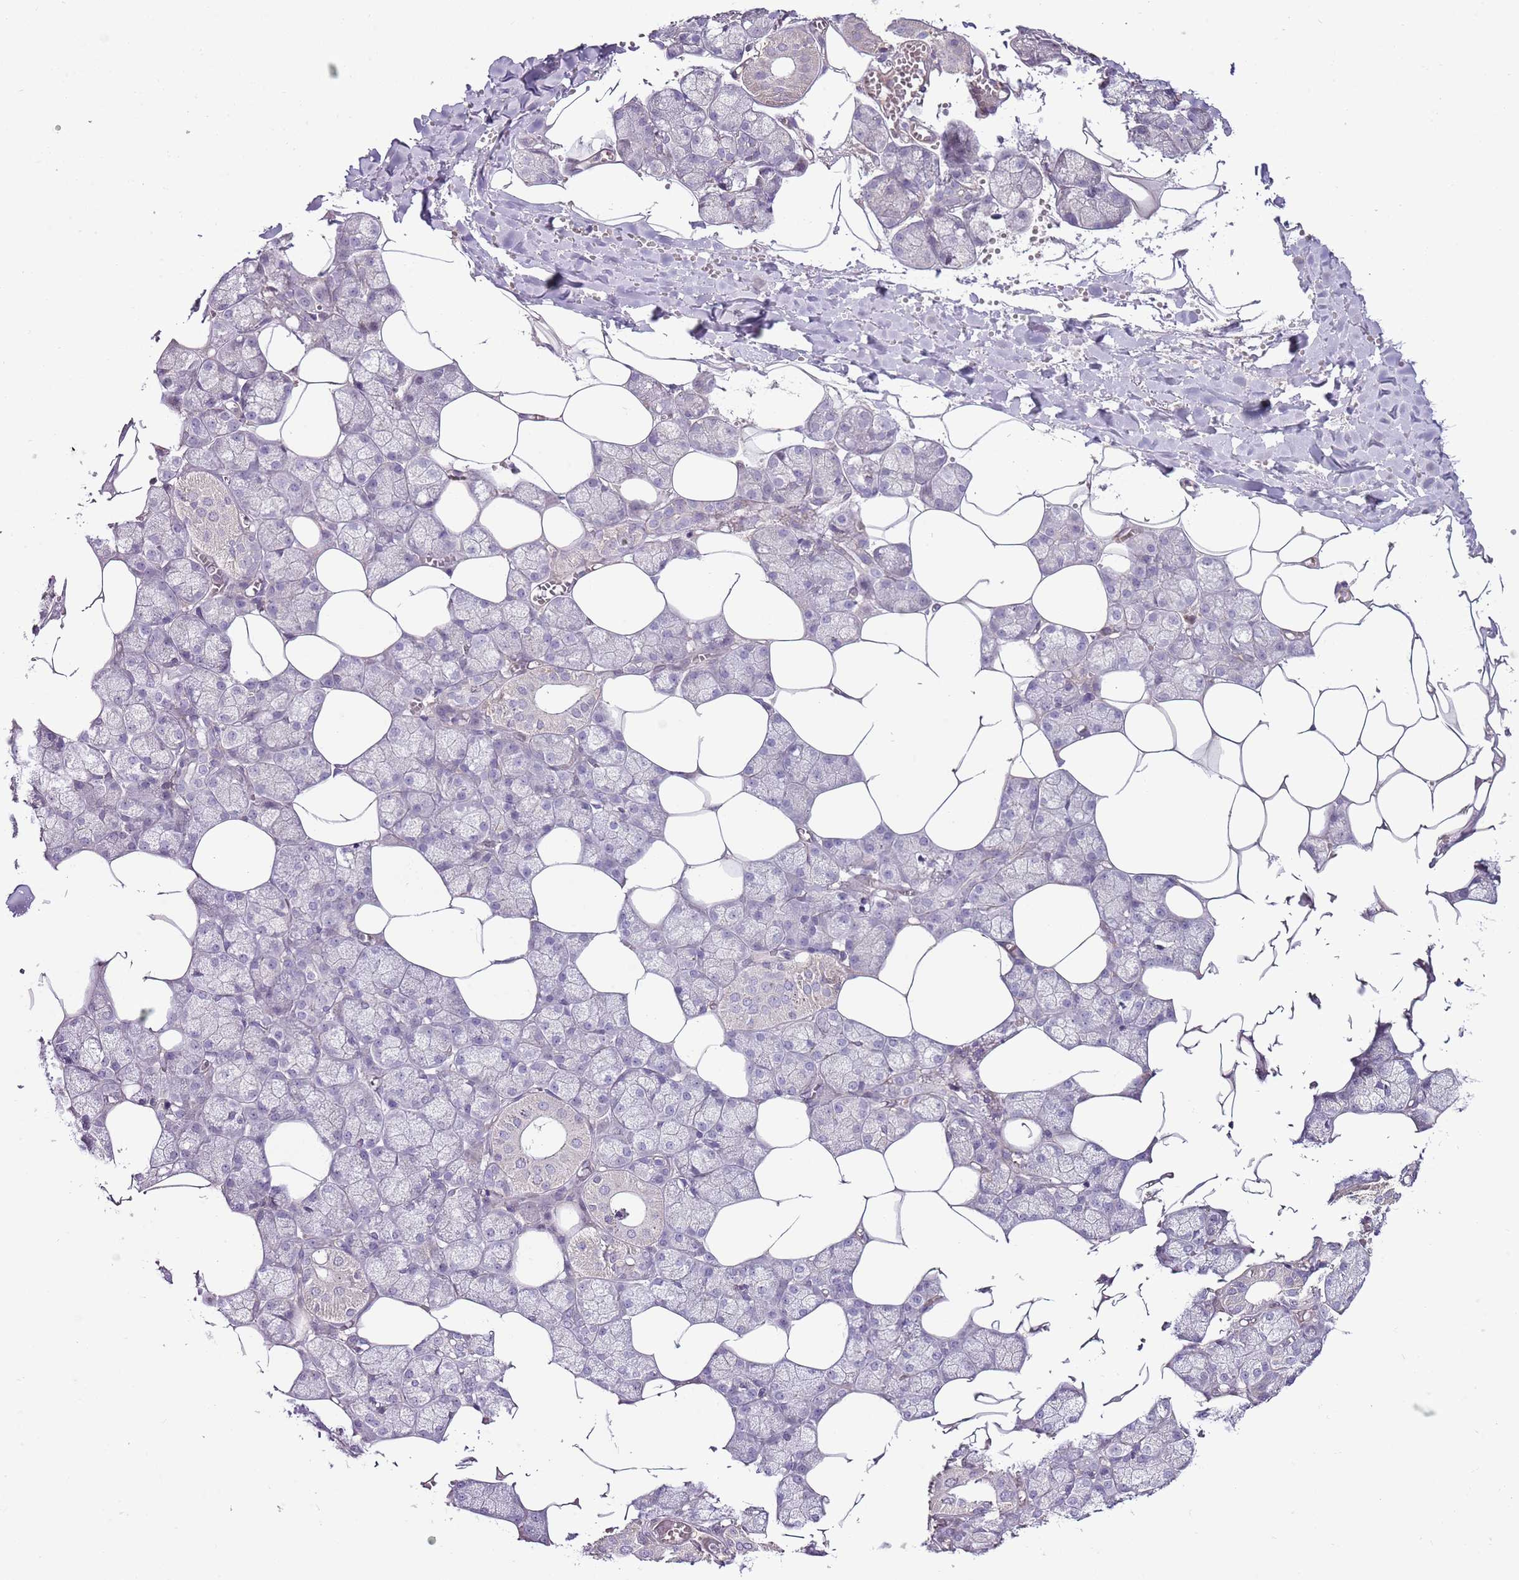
{"staining": {"intensity": "moderate", "quantity": "<25%", "location": "cytoplasmic/membranous"}, "tissue": "salivary gland", "cell_type": "Glandular cells", "image_type": "normal", "snomed": [{"axis": "morphology", "description": "Normal tissue, NOS"}, {"axis": "topography", "description": "Salivary gland"}], "caption": "Salivary gland stained with DAB (3,3'-diaminobenzidine) IHC displays low levels of moderate cytoplasmic/membranous positivity in approximately <25% of glandular cells.", "gene": "LPIN2", "patient": {"sex": "male", "age": 62}}